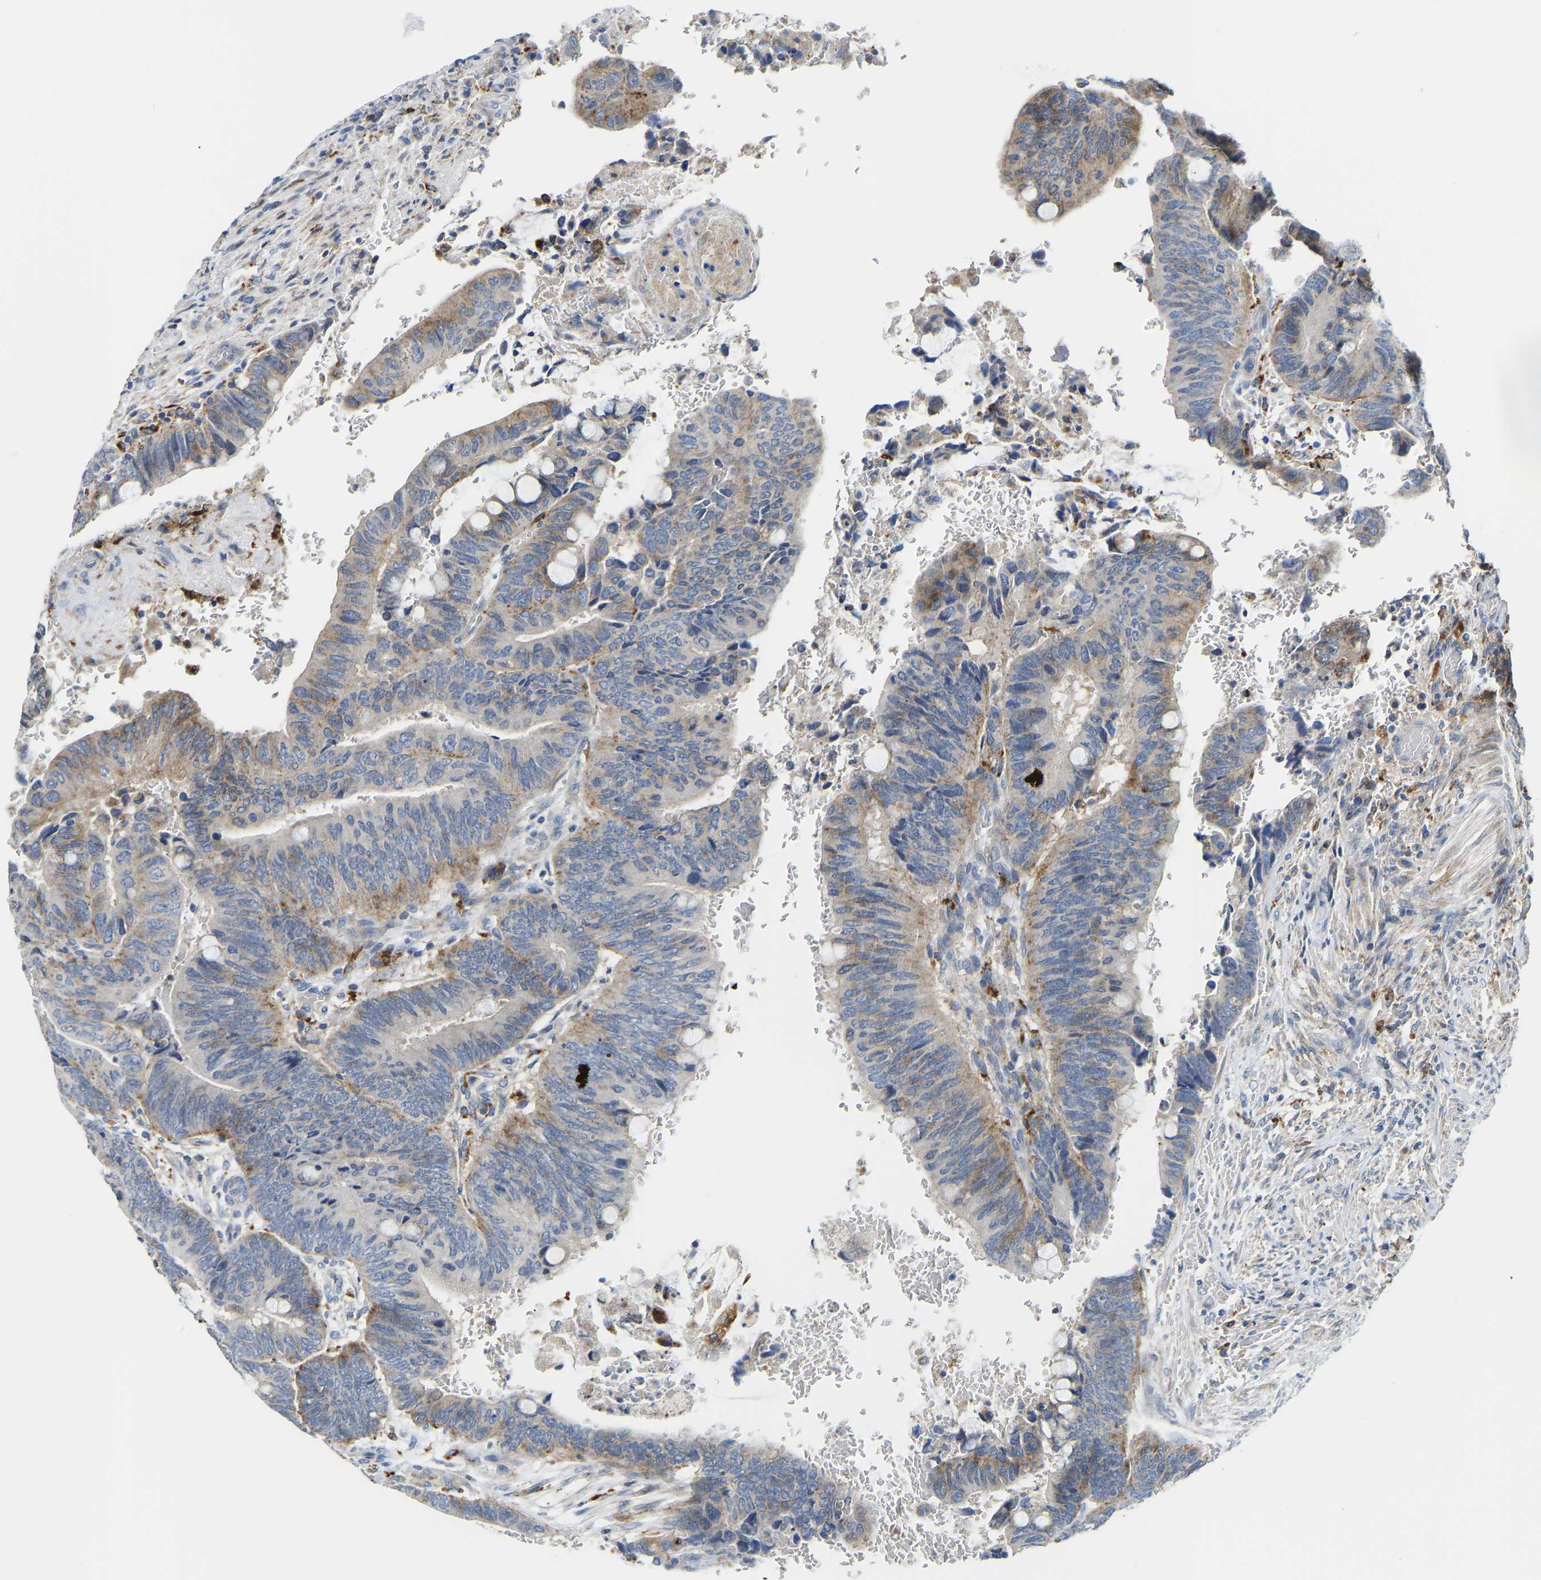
{"staining": {"intensity": "moderate", "quantity": ">75%", "location": "cytoplasmic/membranous"}, "tissue": "colorectal cancer", "cell_type": "Tumor cells", "image_type": "cancer", "snomed": [{"axis": "morphology", "description": "Normal tissue, NOS"}, {"axis": "morphology", "description": "Adenocarcinoma, NOS"}, {"axis": "topography", "description": "Rectum"}], "caption": "Immunohistochemistry (IHC) histopathology image of neoplastic tissue: human colorectal adenocarcinoma stained using immunohistochemistry (IHC) reveals medium levels of moderate protein expression localized specifically in the cytoplasmic/membranous of tumor cells, appearing as a cytoplasmic/membranous brown color.", "gene": "ATP6V1E1", "patient": {"sex": "male", "age": 92}}